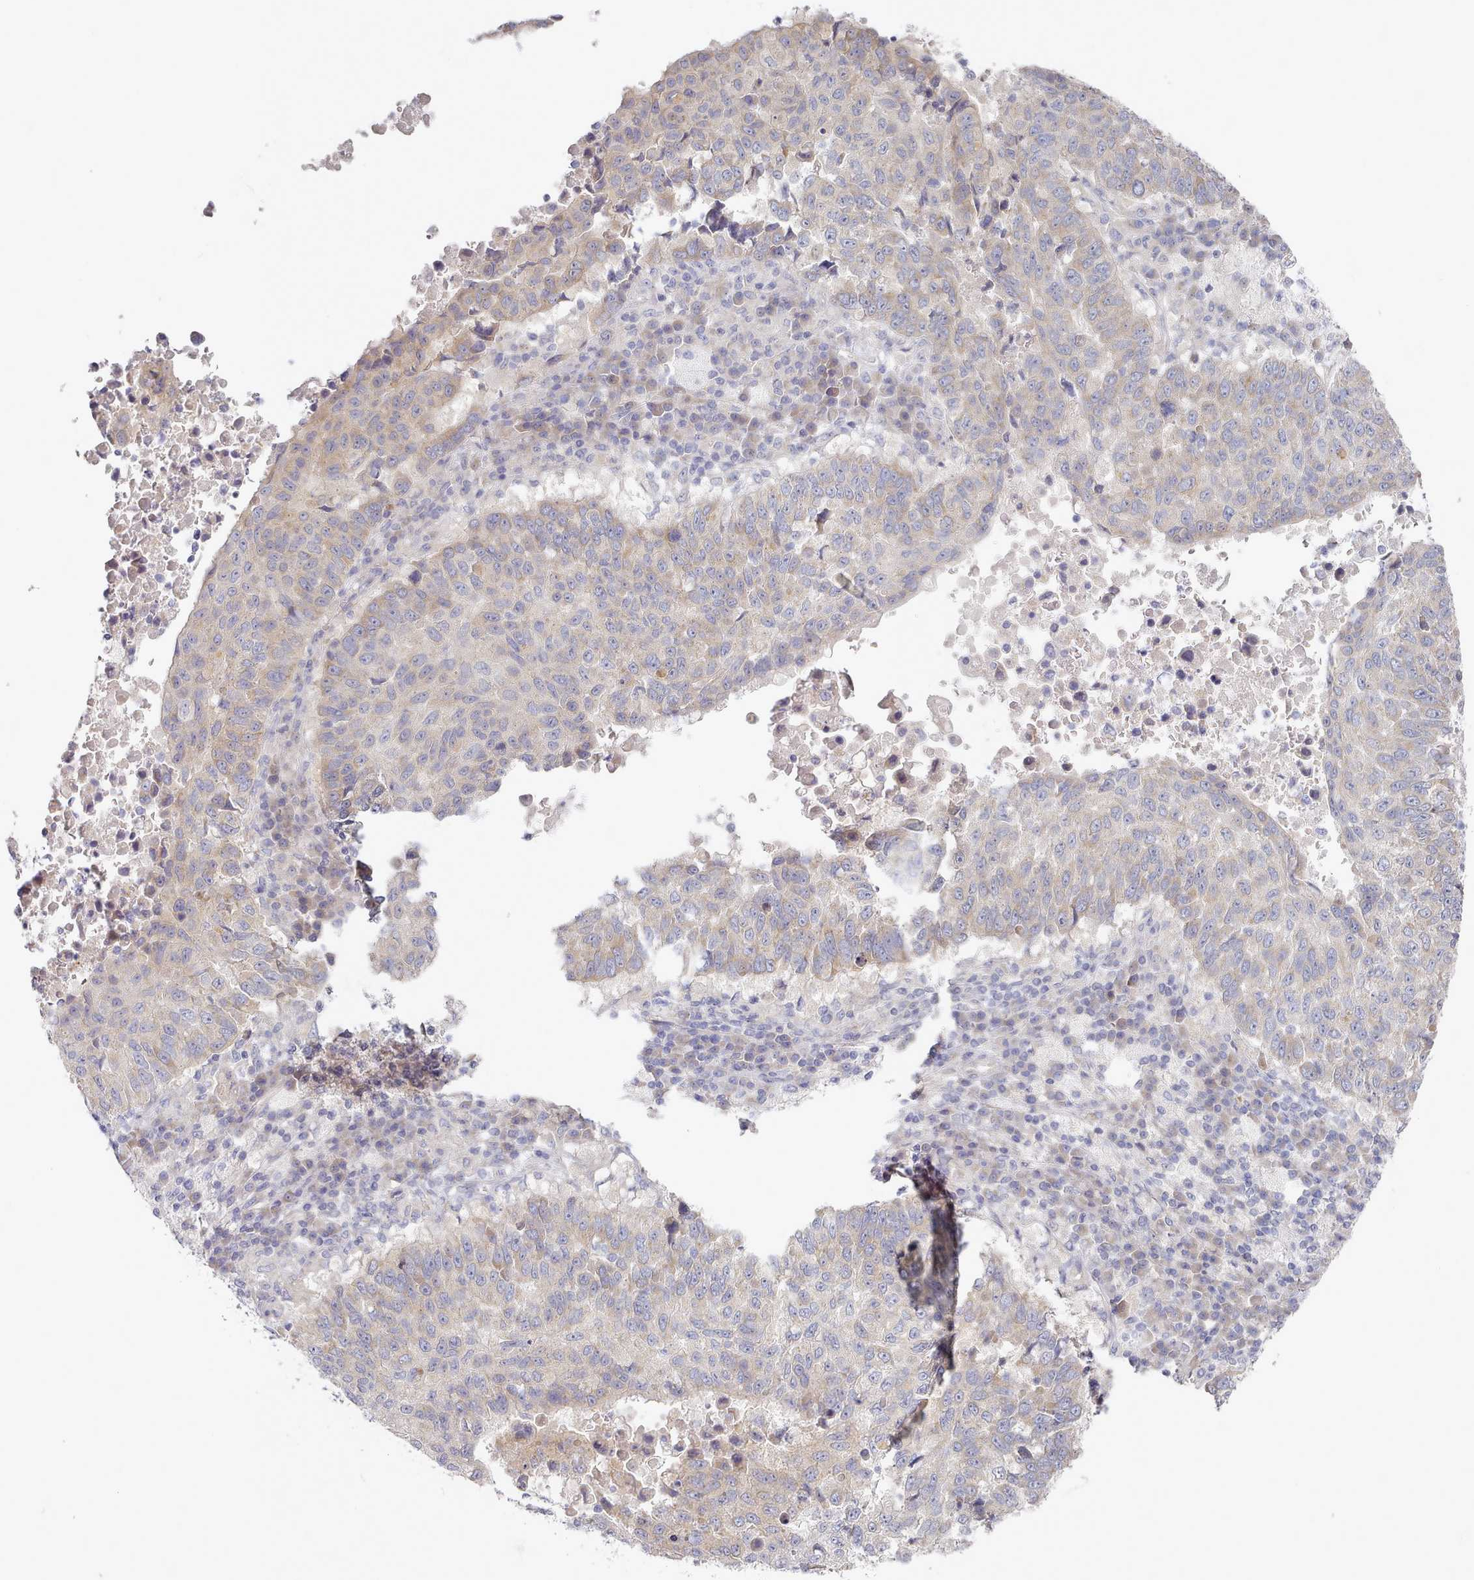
{"staining": {"intensity": "weak", "quantity": "25%-75%", "location": "cytoplasmic/membranous"}, "tissue": "lung cancer", "cell_type": "Tumor cells", "image_type": "cancer", "snomed": [{"axis": "morphology", "description": "Squamous cell carcinoma, NOS"}, {"axis": "topography", "description": "Lung"}], "caption": "DAB (3,3'-diaminobenzidine) immunohistochemical staining of lung cancer displays weak cytoplasmic/membranous protein staining in about 25%-75% of tumor cells. The protein is stained brown, and the nuclei are stained in blue (DAB IHC with brightfield microscopy, high magnification).", "gene": "TYW1B", "patient": {"sex": "male", "age": 73}}